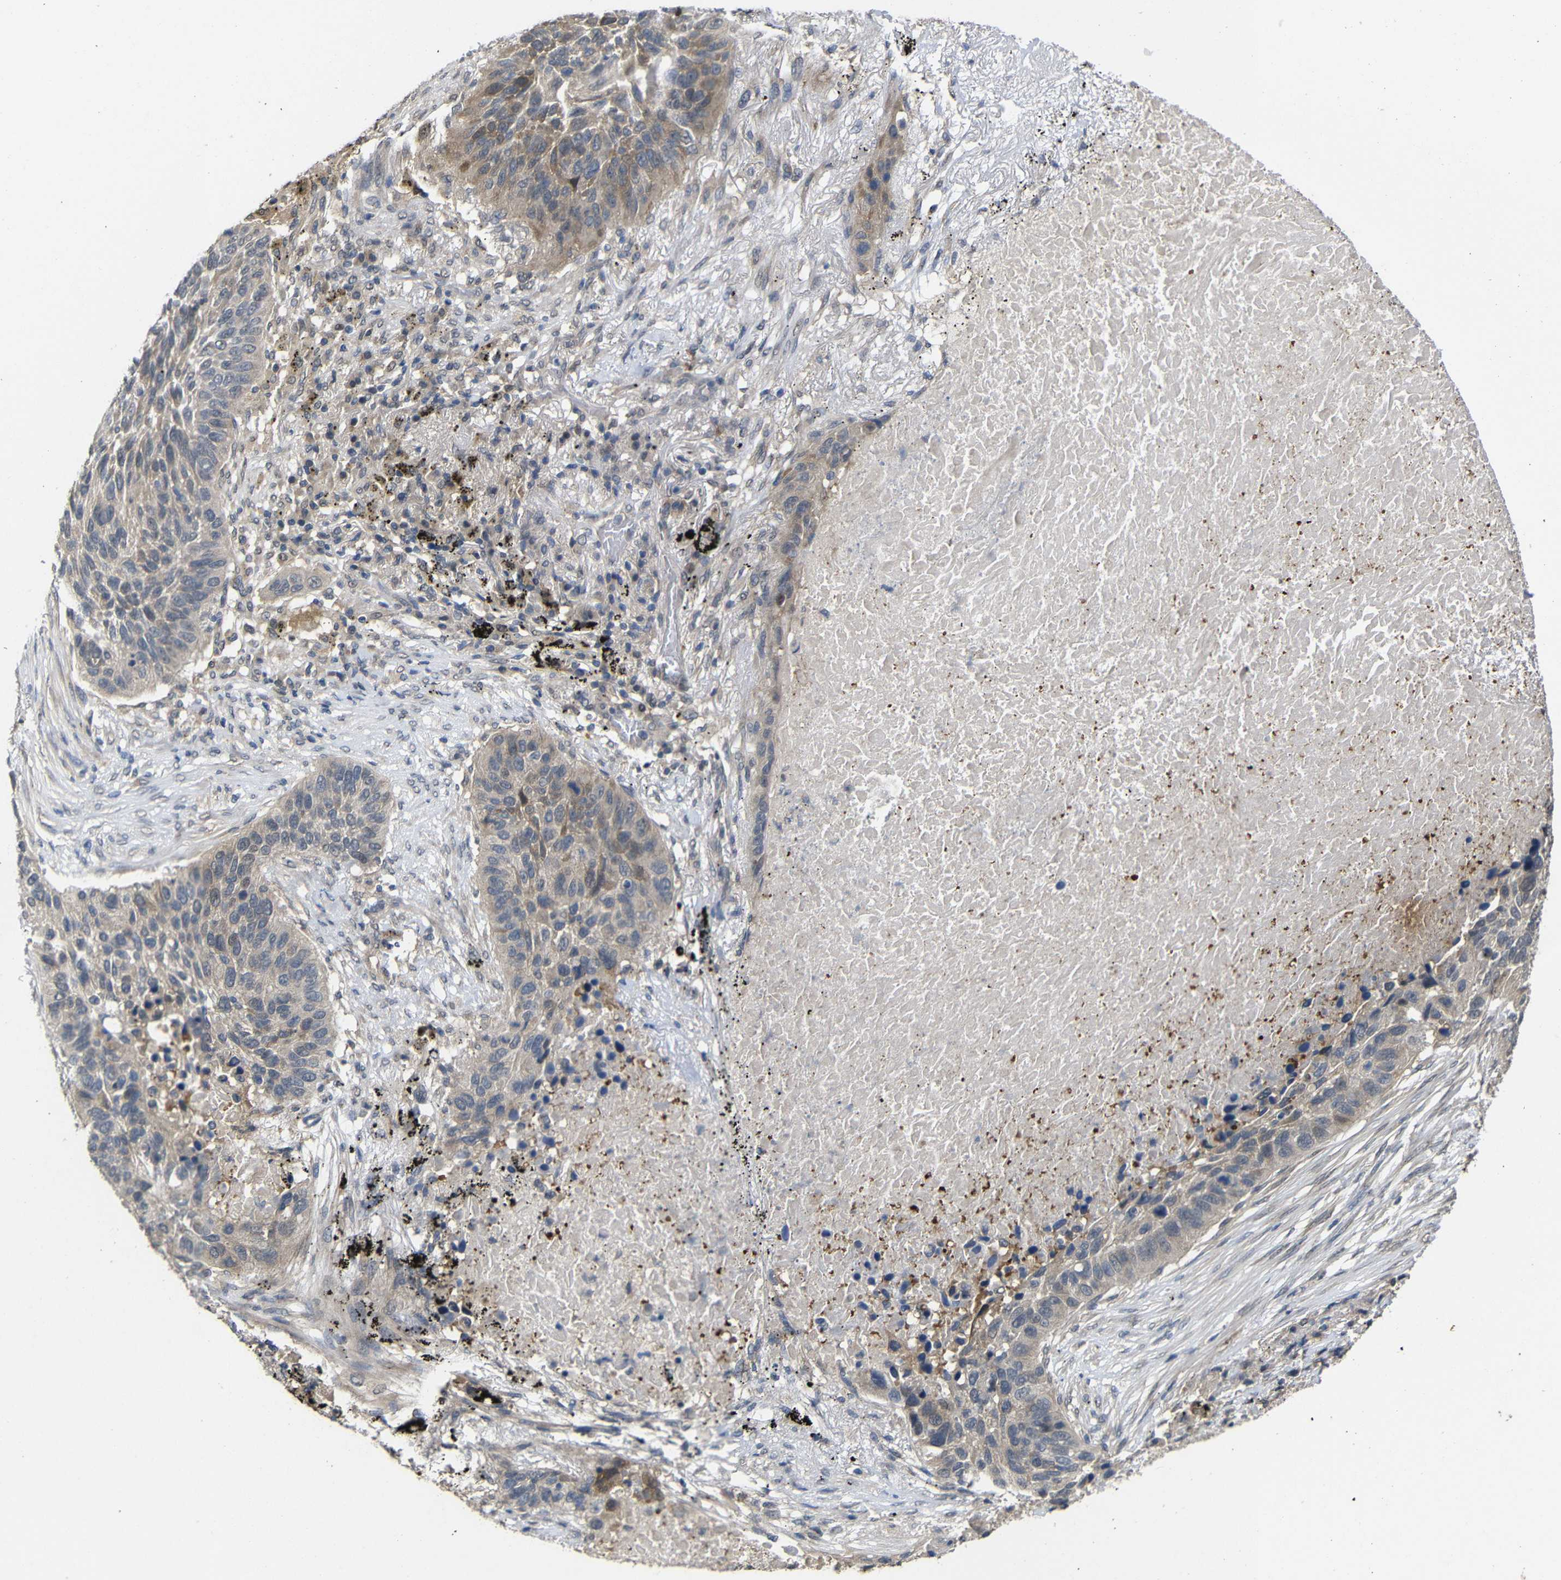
{"staining": {"intensity": "weak", "quantity": ">75%", "location": "cytoplasmic/membranous"}, "tissue": "lung cancer", "cell_type": "Tumor cells", "image_type": "cancer", "snomed": [{"axis": "morphology", "description": "Squamous cell carcinoma, NOS"}, {"axis": "topography", "description": "Lung"}], "caption": "An image of human squamous cell carcinoma (lung) stained for a protein reveals weak cytoplasmic/membranous brown staining in tumor cells.", "gene": "ATG12", "patient": {"sex": "male", "age": 57}}